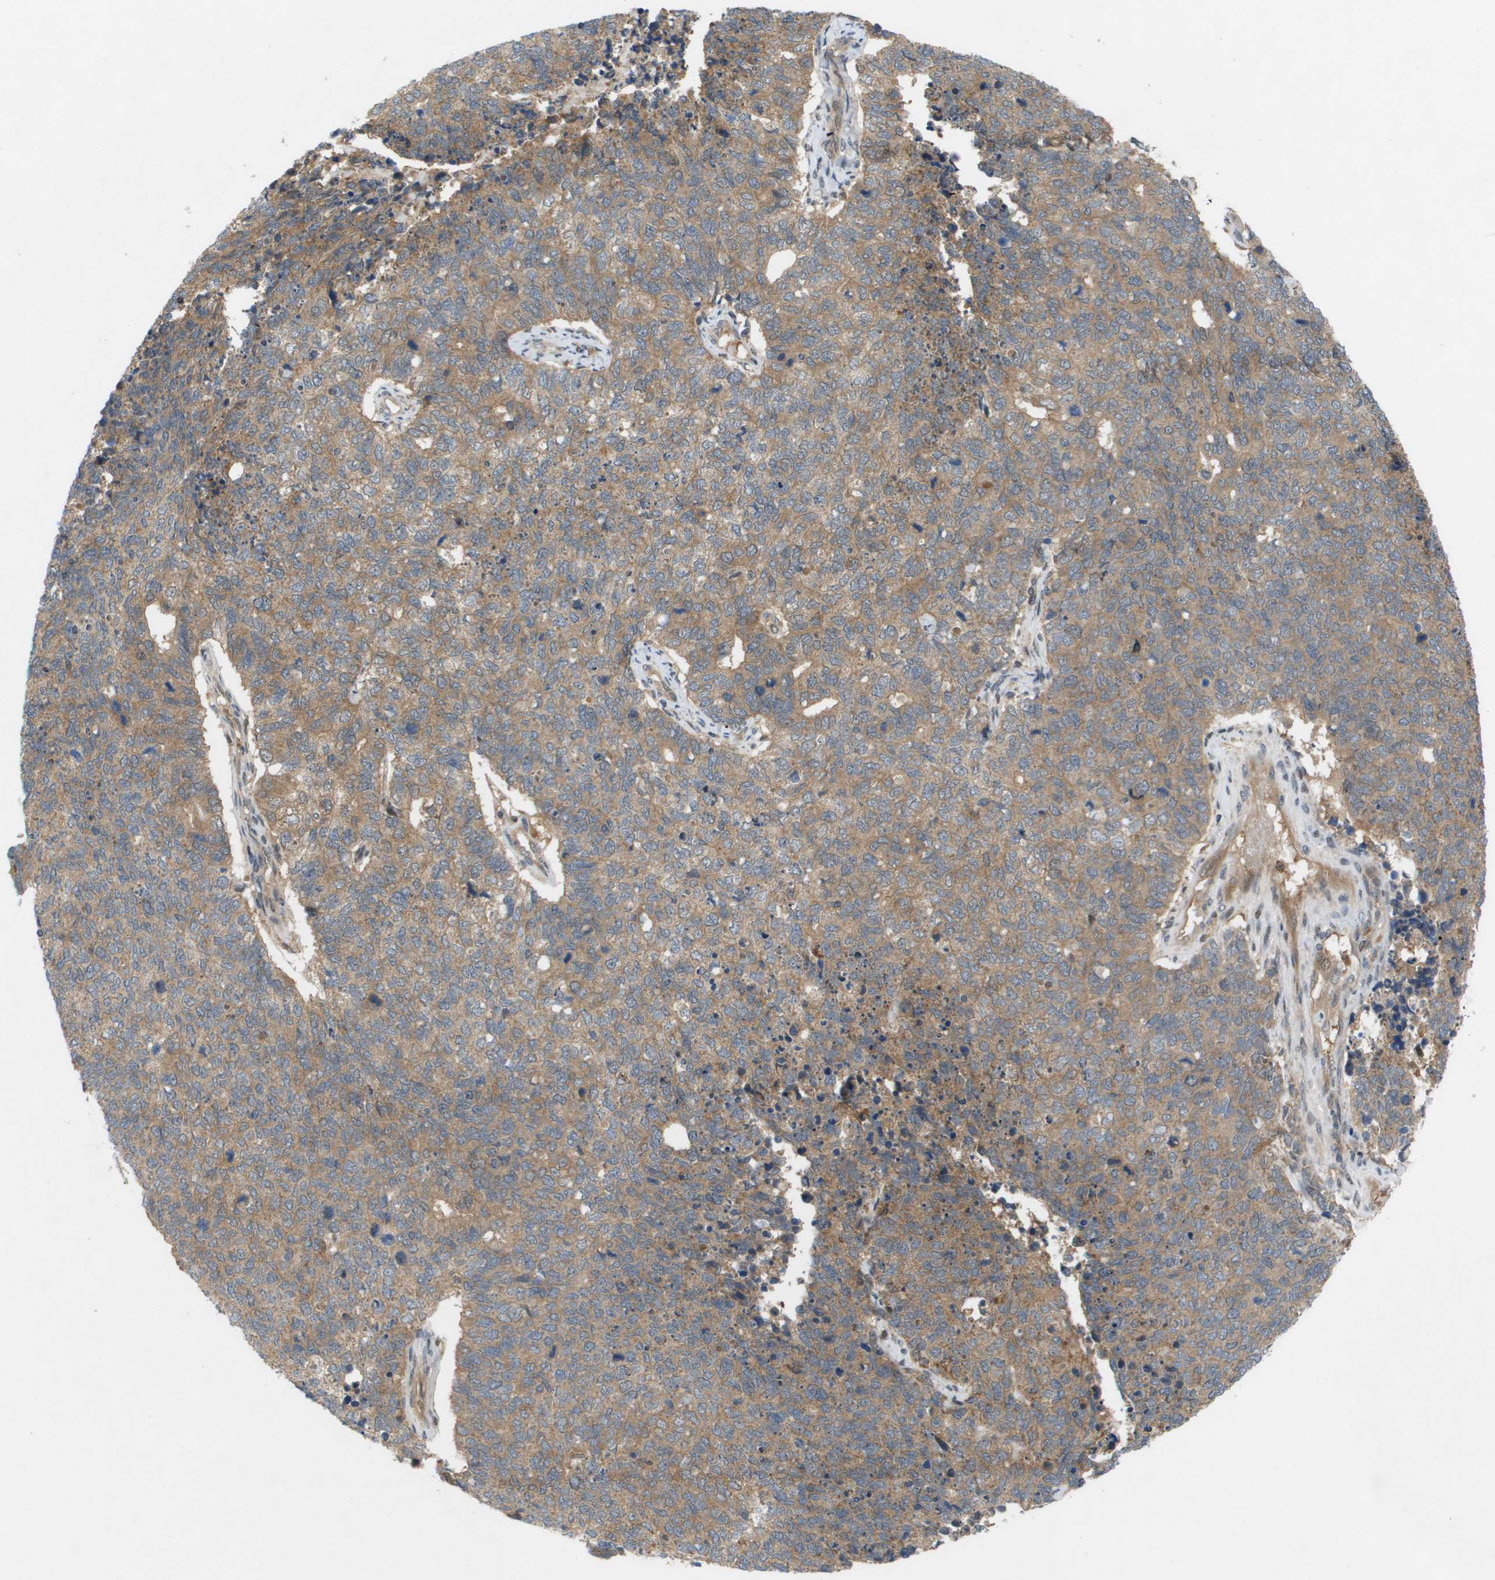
{"staining": {"intensity": "moderate", "quantity": ">75%", "location": "cytoplasmic/membranous"}, "tissue": "cervical cancer", "cell_type": "Tumor cells", "image_type": "cancer", "snomed": [{"axis": "morphology", "description": "Squamous cell carcinoma, NOS"}, {"axis": "topography", "description": "Cervix"}], "caption": "Immunohistochemistry (IHC) photomicrograph of human cervical cancer (squamous cell carcinoma) stained for a protein (brown), which demonstrates medium levels of moderate cytoplasmic/membranous expression in about >75% of tumor cells.", "gene": "PALD1", "patient": {"sex": "female", "age": 63}}